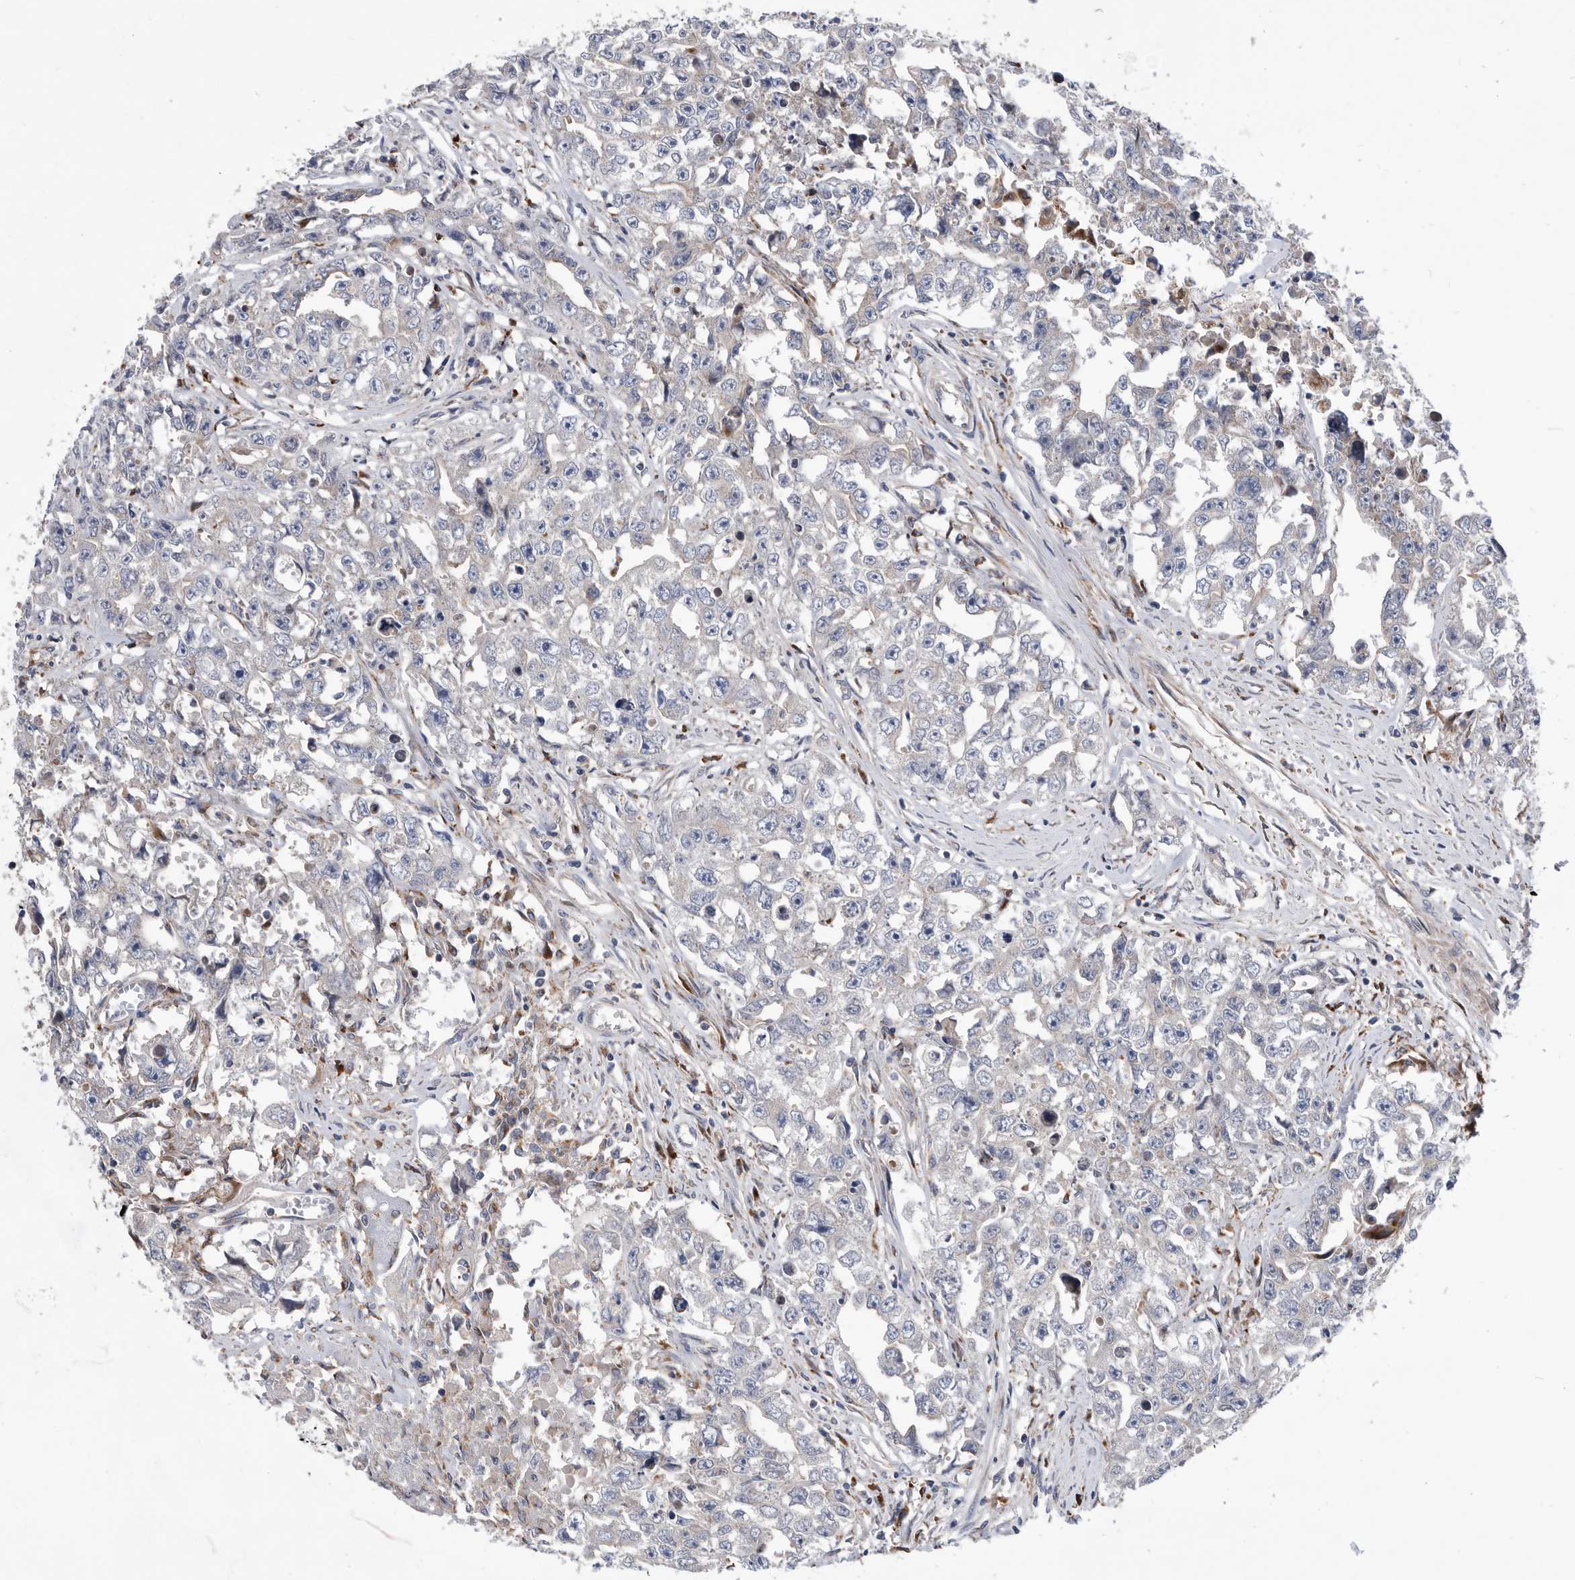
{"staining": {"intensity": "negative", "quantity": "none", "location": "none"}, "tissue": "testis cancer", "cell_type": "Tumor cells", "image_type": "cancer", "snomed": [{"axis": "morphology", "description": "Seminoma, NOS"}, {"axis": "morphology", "description": "Carcinoma, Embryonal, NOS"}, {"axis": "topography", "description": "Testis"}], "caption": "DAB immunohistochemical staining of testis seminoma demonstrates no significant expression in tumor cells.", "gene": "BAIAP3", "patient": {"sex": "male", "age": 43}}